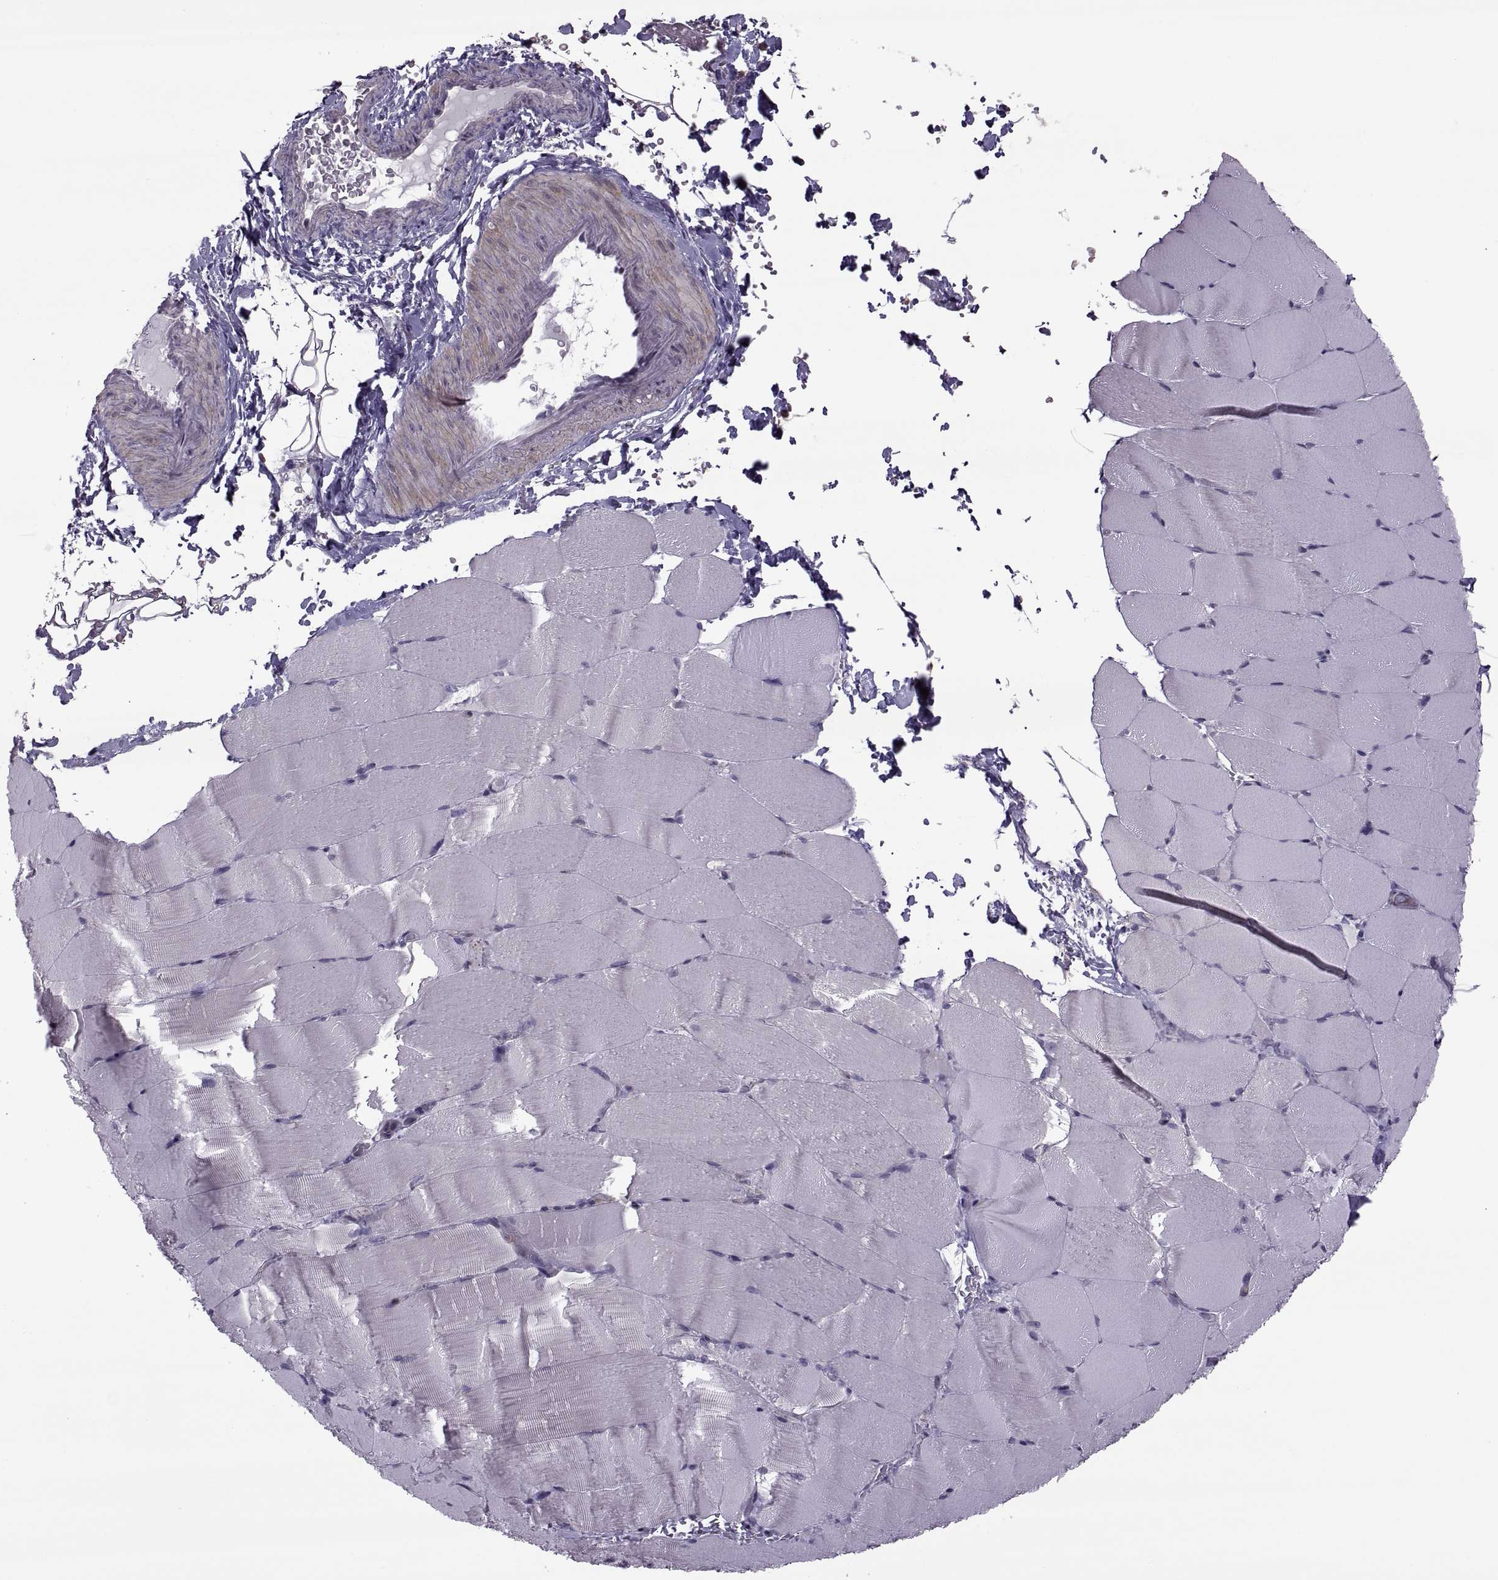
{"staining": {"intensity": "negative", "quantity": "none", "location": "none"}, "tissue": "skeletal muscle", "cell_type": "Myocytes", "image_type": "normal", "snomed": [{"axis": "morphology", "description": "Normal tissue, NOS"}, {"axis": "topography", "description": "Skeletal muscle"}], "caption": "A photomicrograph of skeletal muscle stained for a protein exhibits no brown staining in myocytes. The staining was performed using DAB to visualize the protein expression in brown, while the nuclei were stained in blue with hematoxylin (Magnification: 20x).", "gene": "ODF3", "patient": {"sex": "female", "age": 37}}